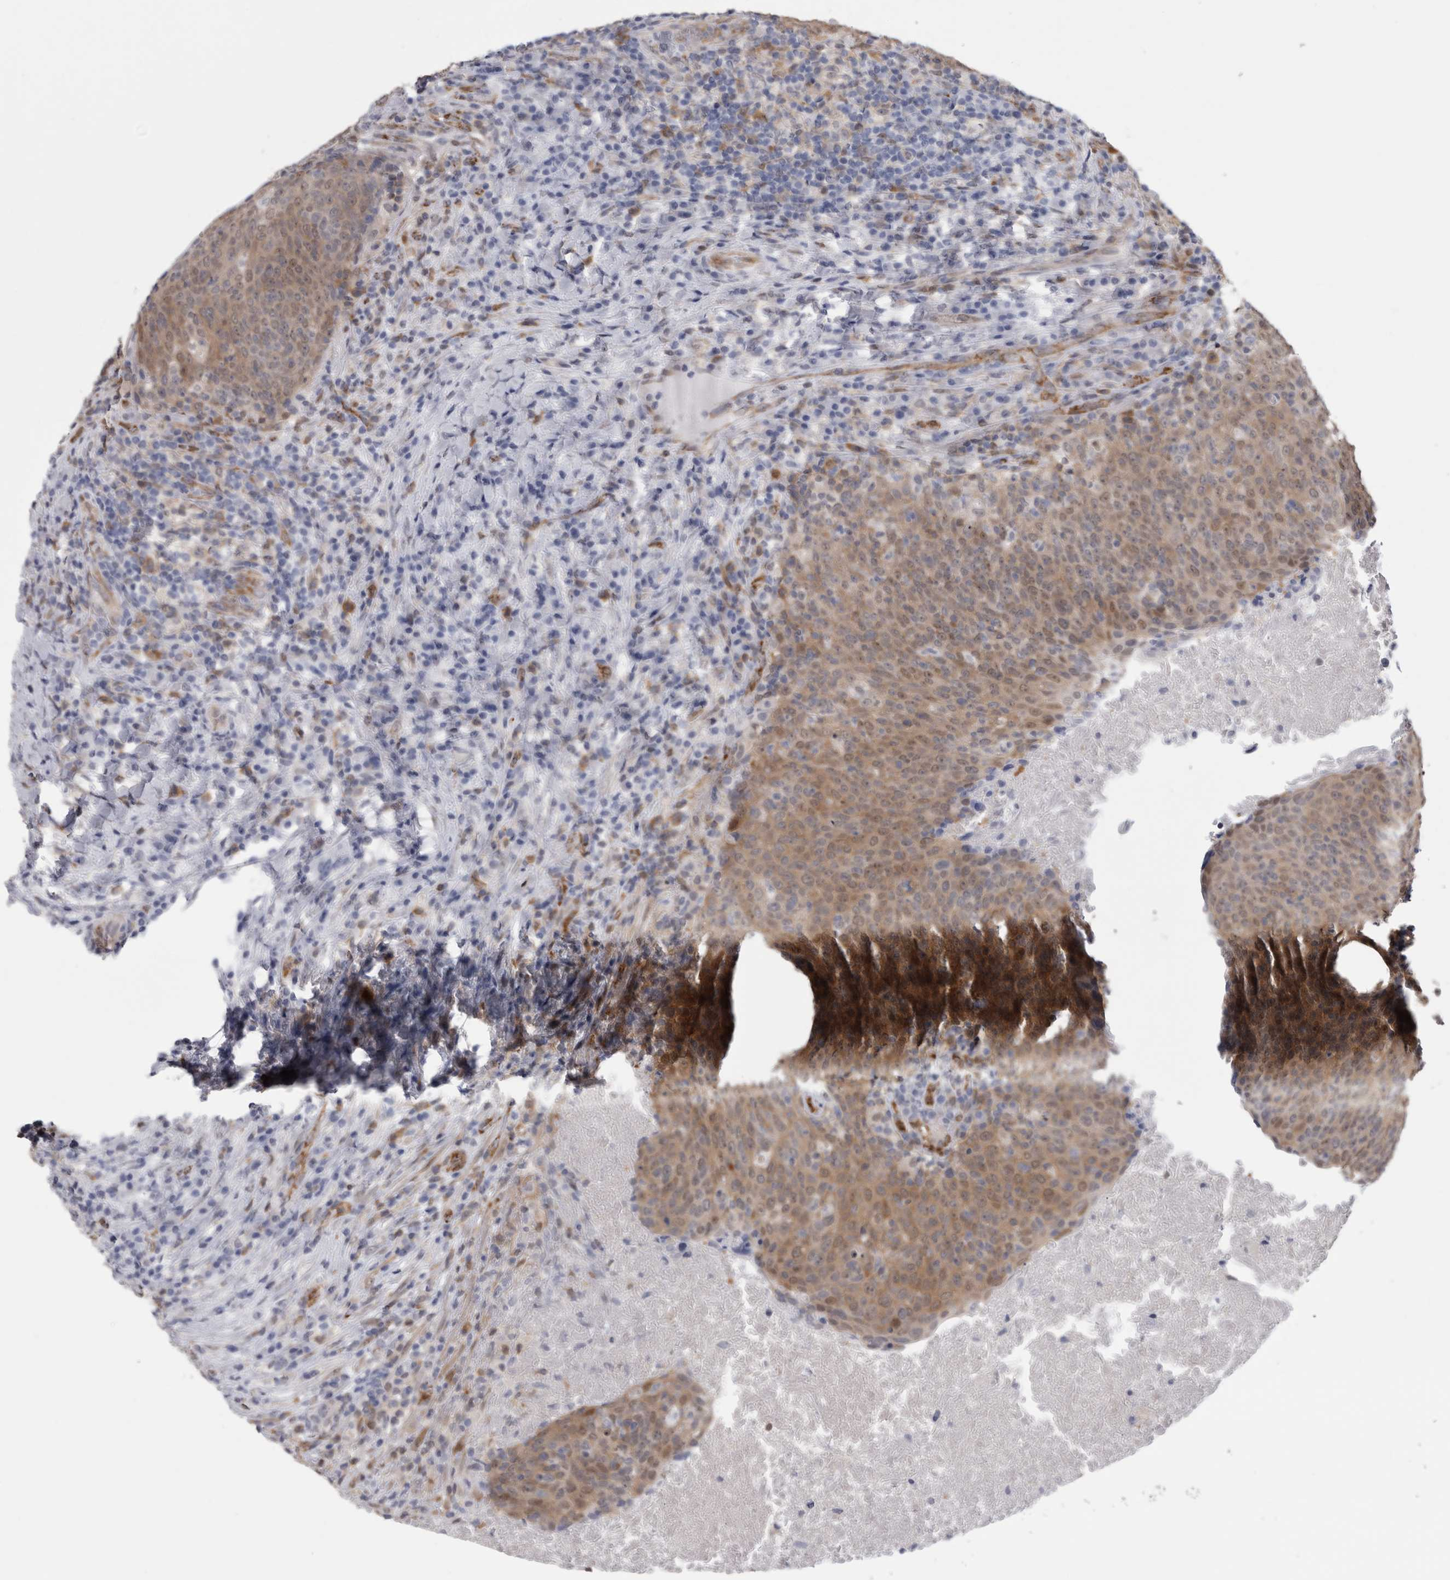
{"staining": {"intensity": "moderate", "quantity": ">75%", "location": "cytoplasmic/membranous"}, "tissue": "head and neck cancer", "cell_type": "Tumor cells", "image_type": "cancer", "snomed": [{"axis": "morphology", "description": "Squamous cell carcinoma, NOS"}, {"axis": "morphology", "description": "Squamous cell carcinoma, metastatic, NOS"}, {"axis": "topography", "description": "Lymph node"}, {"axis": "topography", "description": "Head-Neck"}], "caption": "High-power microscopy captured an immunohistochemistry (IHC) micrograph of head and neck cancer, revealing moderate cytoplasmic/membranous expression in about >75% of tumor cells. (DAB IHC with brightfield microscopy, high magnification).", "gene": "ACOT7", "patient": {"sex": "male", "age": 62}}